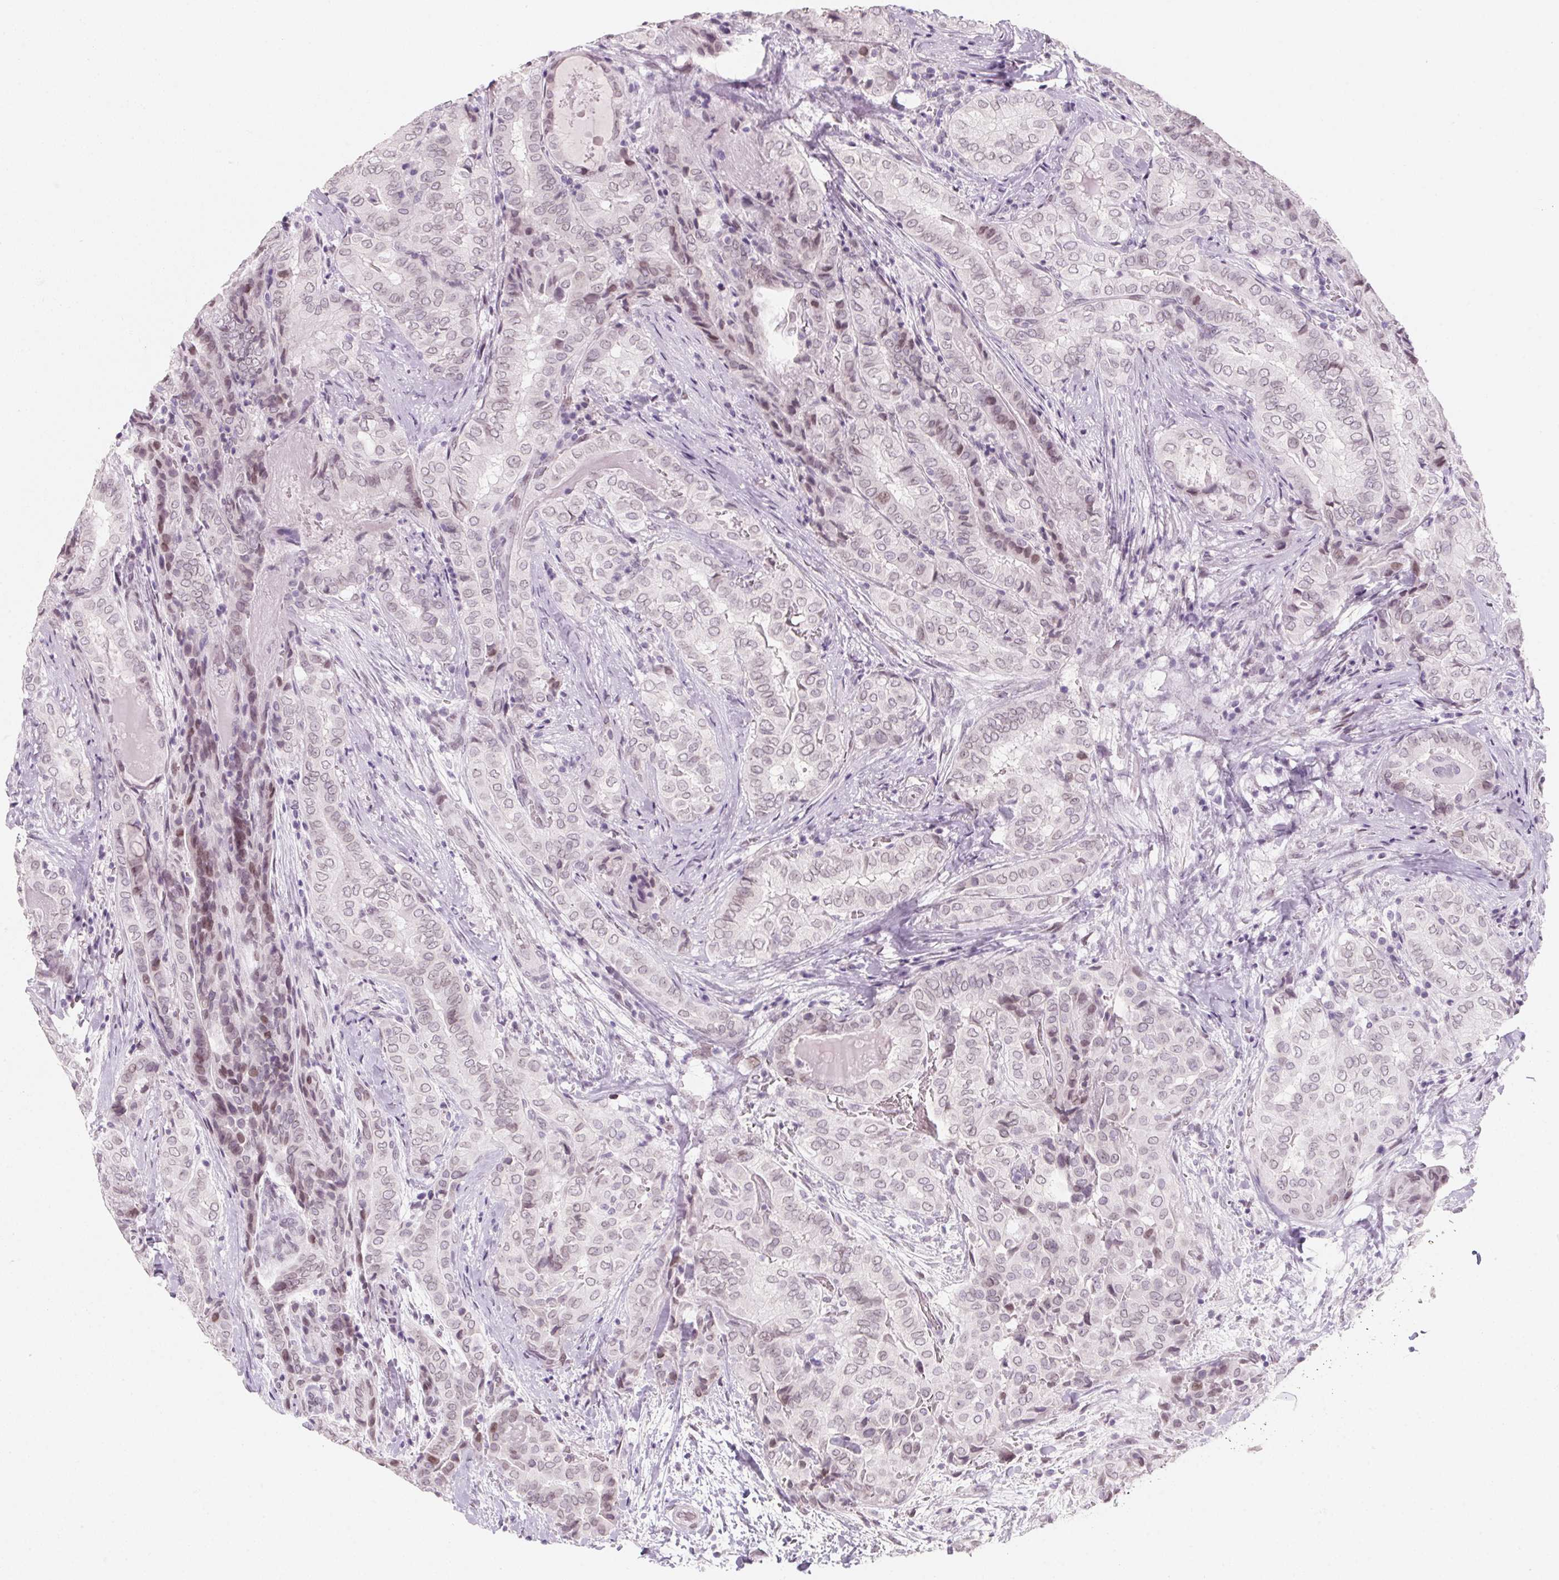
{"staining": {"intensity": "weak", "quantity": "25%-75%", "location": "nuclear"}, "tissue": "thyroid cancer", "cell_type": "Tumor cells", "image_type": "cancer", "snomed": [{"axis": "morphology", "description": "Papillary adenocarcinoma, NOS"}, {"axis": "topography", "description": "Thyroid gland"}], "caption": "An image of human papillary adenocarcinoma (thyroid) stained for a protein exhibits weak nuclear brown staining in tumor cells. The protein is stained brown, and the nuclei are stained in blue (DAB IHC with brightfield microscopy, high magnification).", "gene": "KCNQ2", "patient": {"sex": "female", "age": 61}}